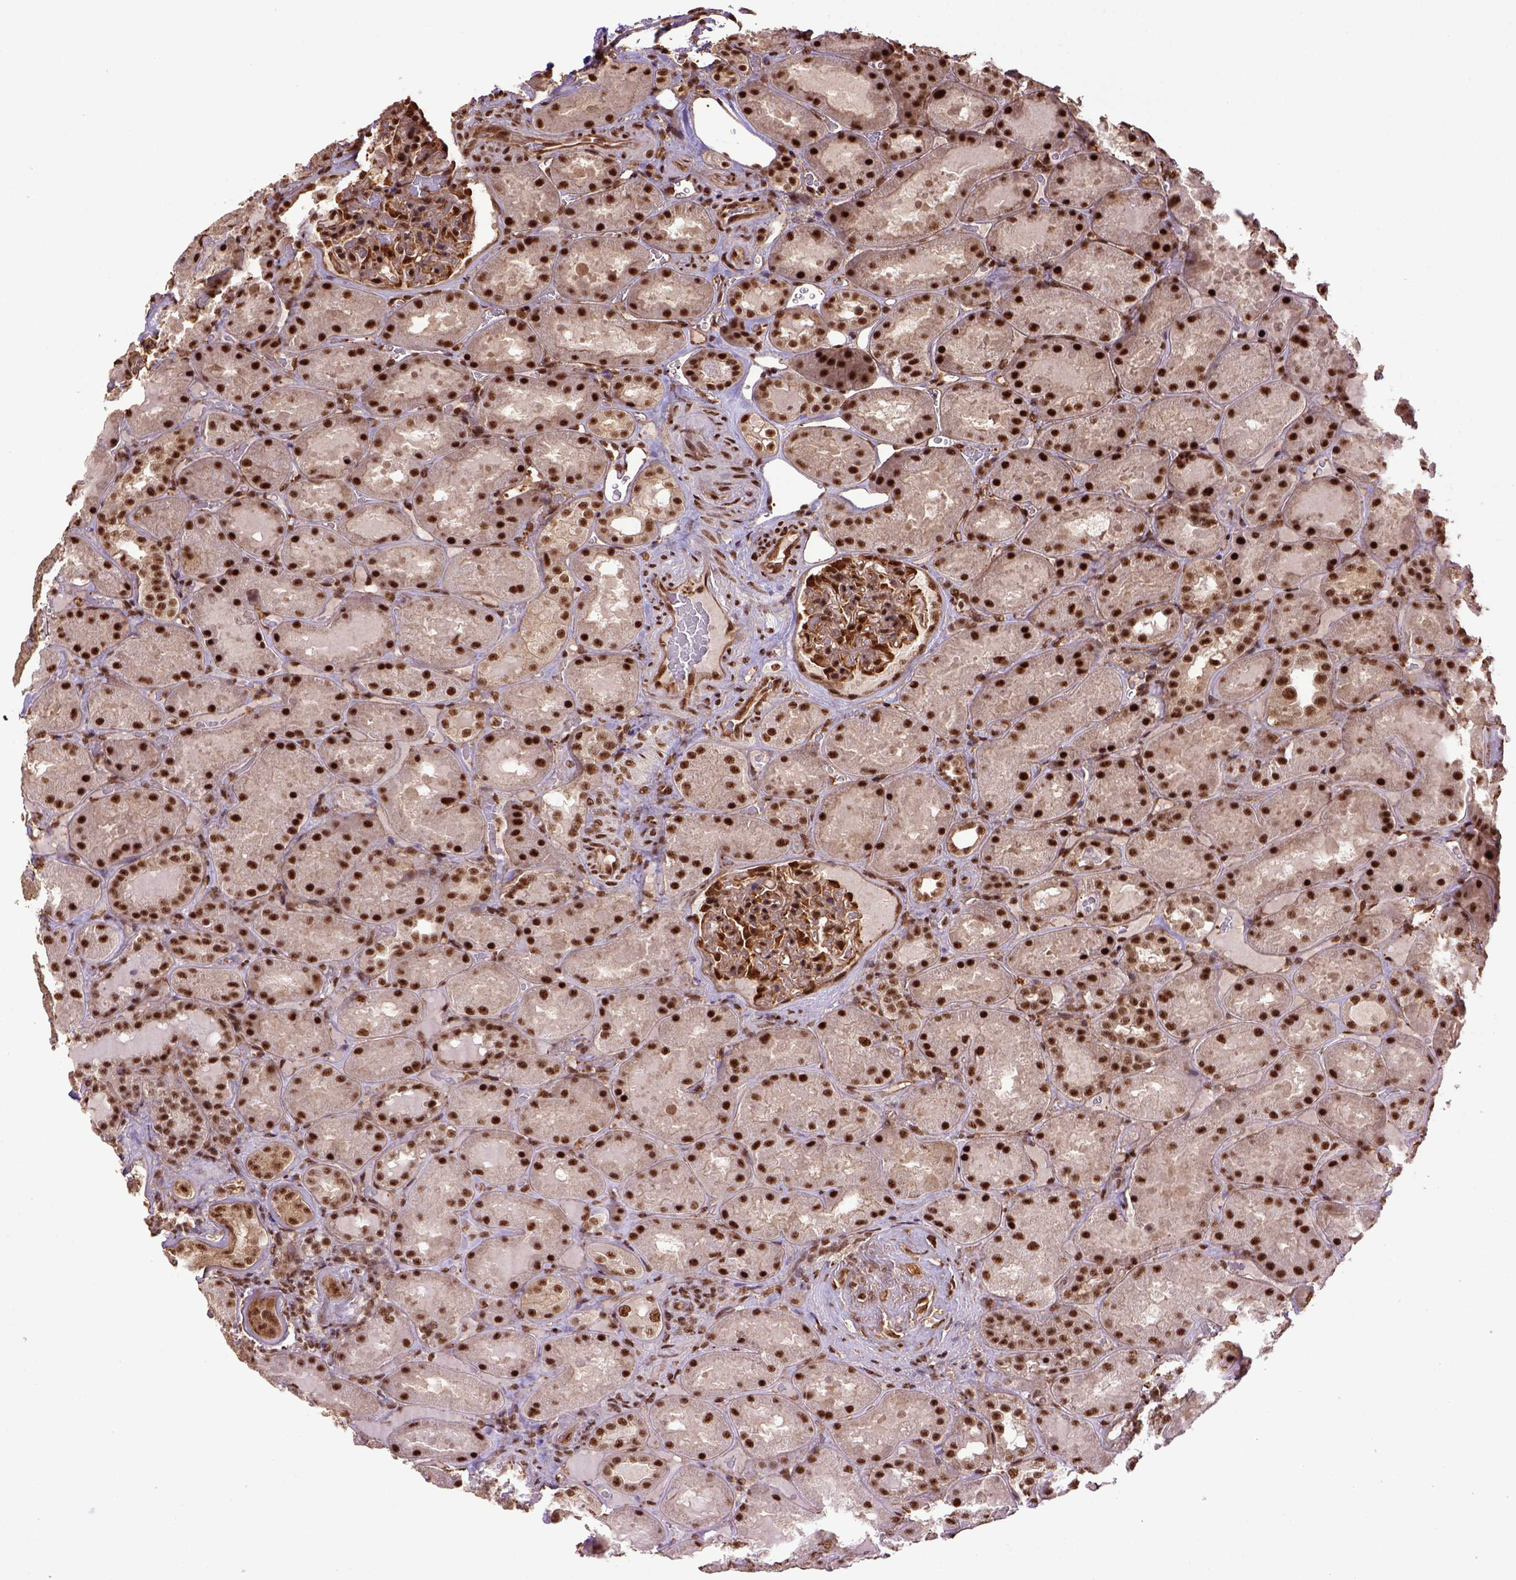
{"staining": {"intensity": "strong", "quantity": ">75%", "location": "nuclear"}, "tissue": "kidney", "cell_type": "Cells in glomeruli", "image_type": "normal", "snomed": [{"axis": "morphology", "description": "Normal tissue, NOS"}, {"axis": "topography", "description": "Kidney"}], "caption": "The micrograph demonstrates a brown stain indicating the presence of a protein in the nuclear of cells in glomeruli in kidney. (DAB IHC with brightfield microscopy, high magnification).", "gene": "PPIG", "patient": {"sex": "male", "age": 73}}